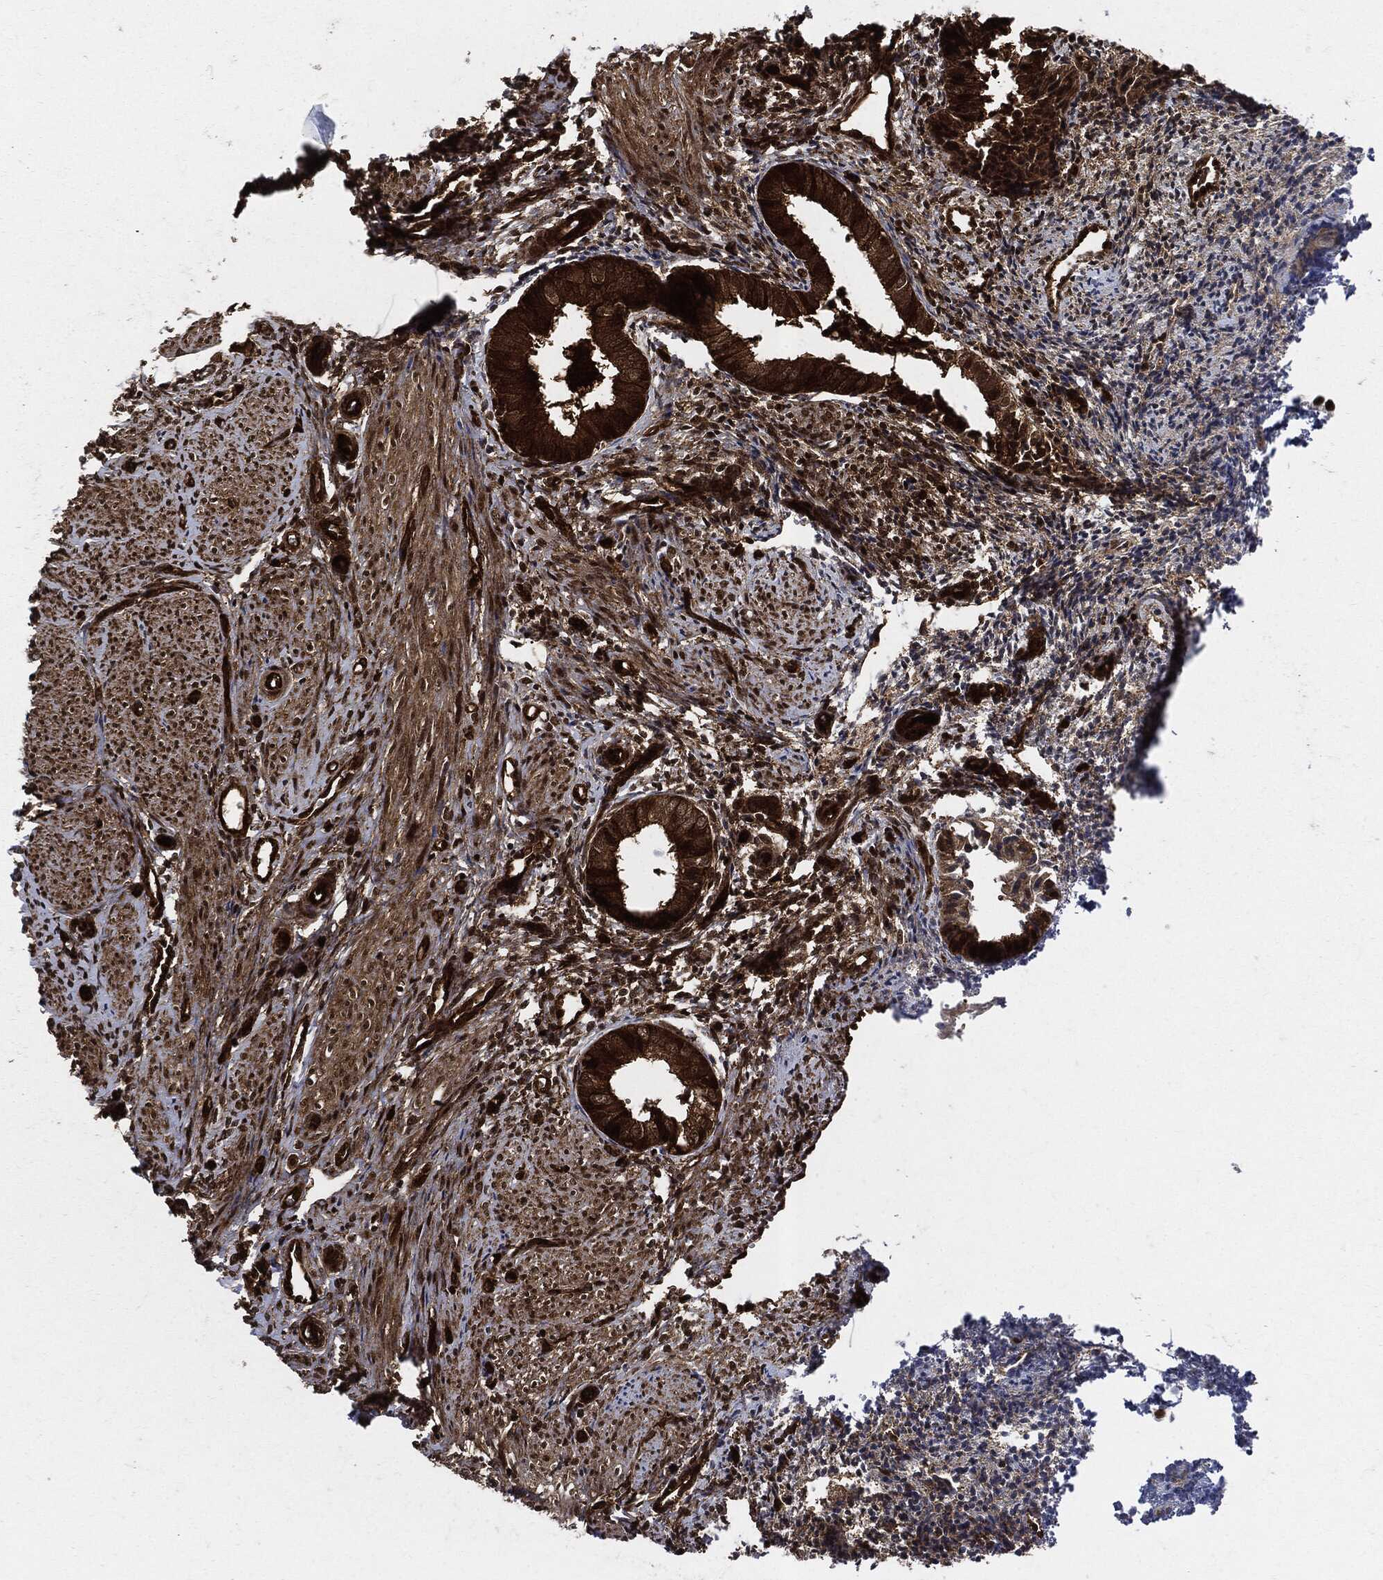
{"staining": {"intensity": "strong", "quantity": ">75%", "location": "cytoplasmic/membranous"}, "tissue": "endometrium", "cell_type": "Cells in endometrial stroma", "image_type": "normal", "snomed": [{"axis": "morphology", "description": "Normal tissue, NOS"}, {"axis": "topography", "description": "Endometrium"}], "caption": "This micrograph shows benign endometrium stained with immunohistochemistry to label a protein in brown. The cytoplasmic/membranous of cells in endometrial stroma show strong positivity for the protein. Nuclei are counter-stained blue.", "gene": "YWHAB", "patient": {"sex": "female", "age": 47}}